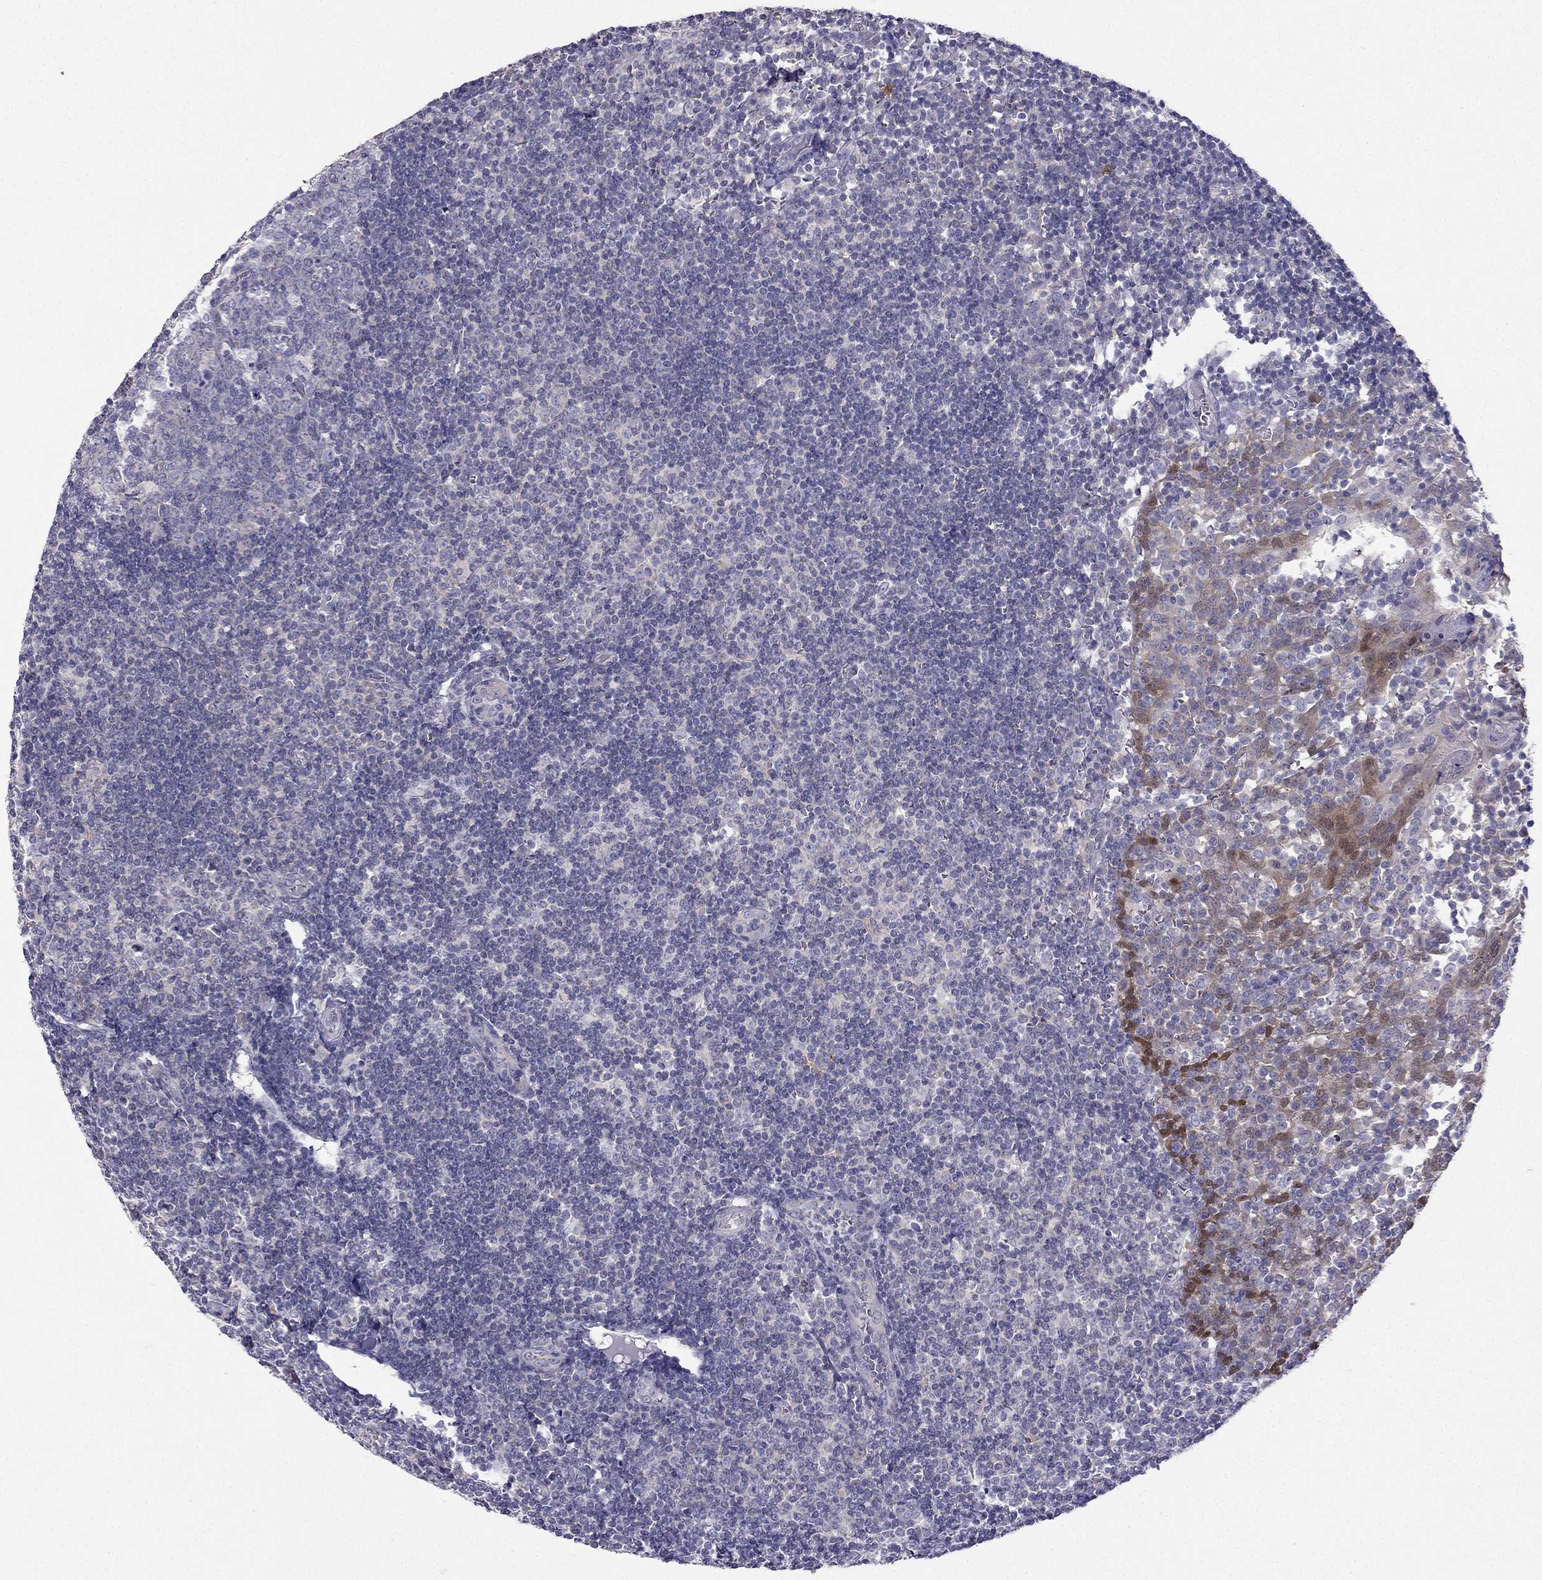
{"staining": {"intensity": "negative", "quantity": "none", "location": "none"}, "tissue": "tonsil", "cell_type": "Germinal center cells", "image_type": "normal", "snomed": [{"axis": "morphology", "description": "Normal tissue, NOS"}, {"axis": "topography", "description": "Tonsil"}], "caption": "Germinal center cells are negative for protein expression in normal human tonsil. (DAB (3,3'-diaminobenzidine) immunohistochemistry visualized using brightfield microscopy, high magnification).", "gene": "RSPH14", "patient": {"sex": "female", "age": 12}}